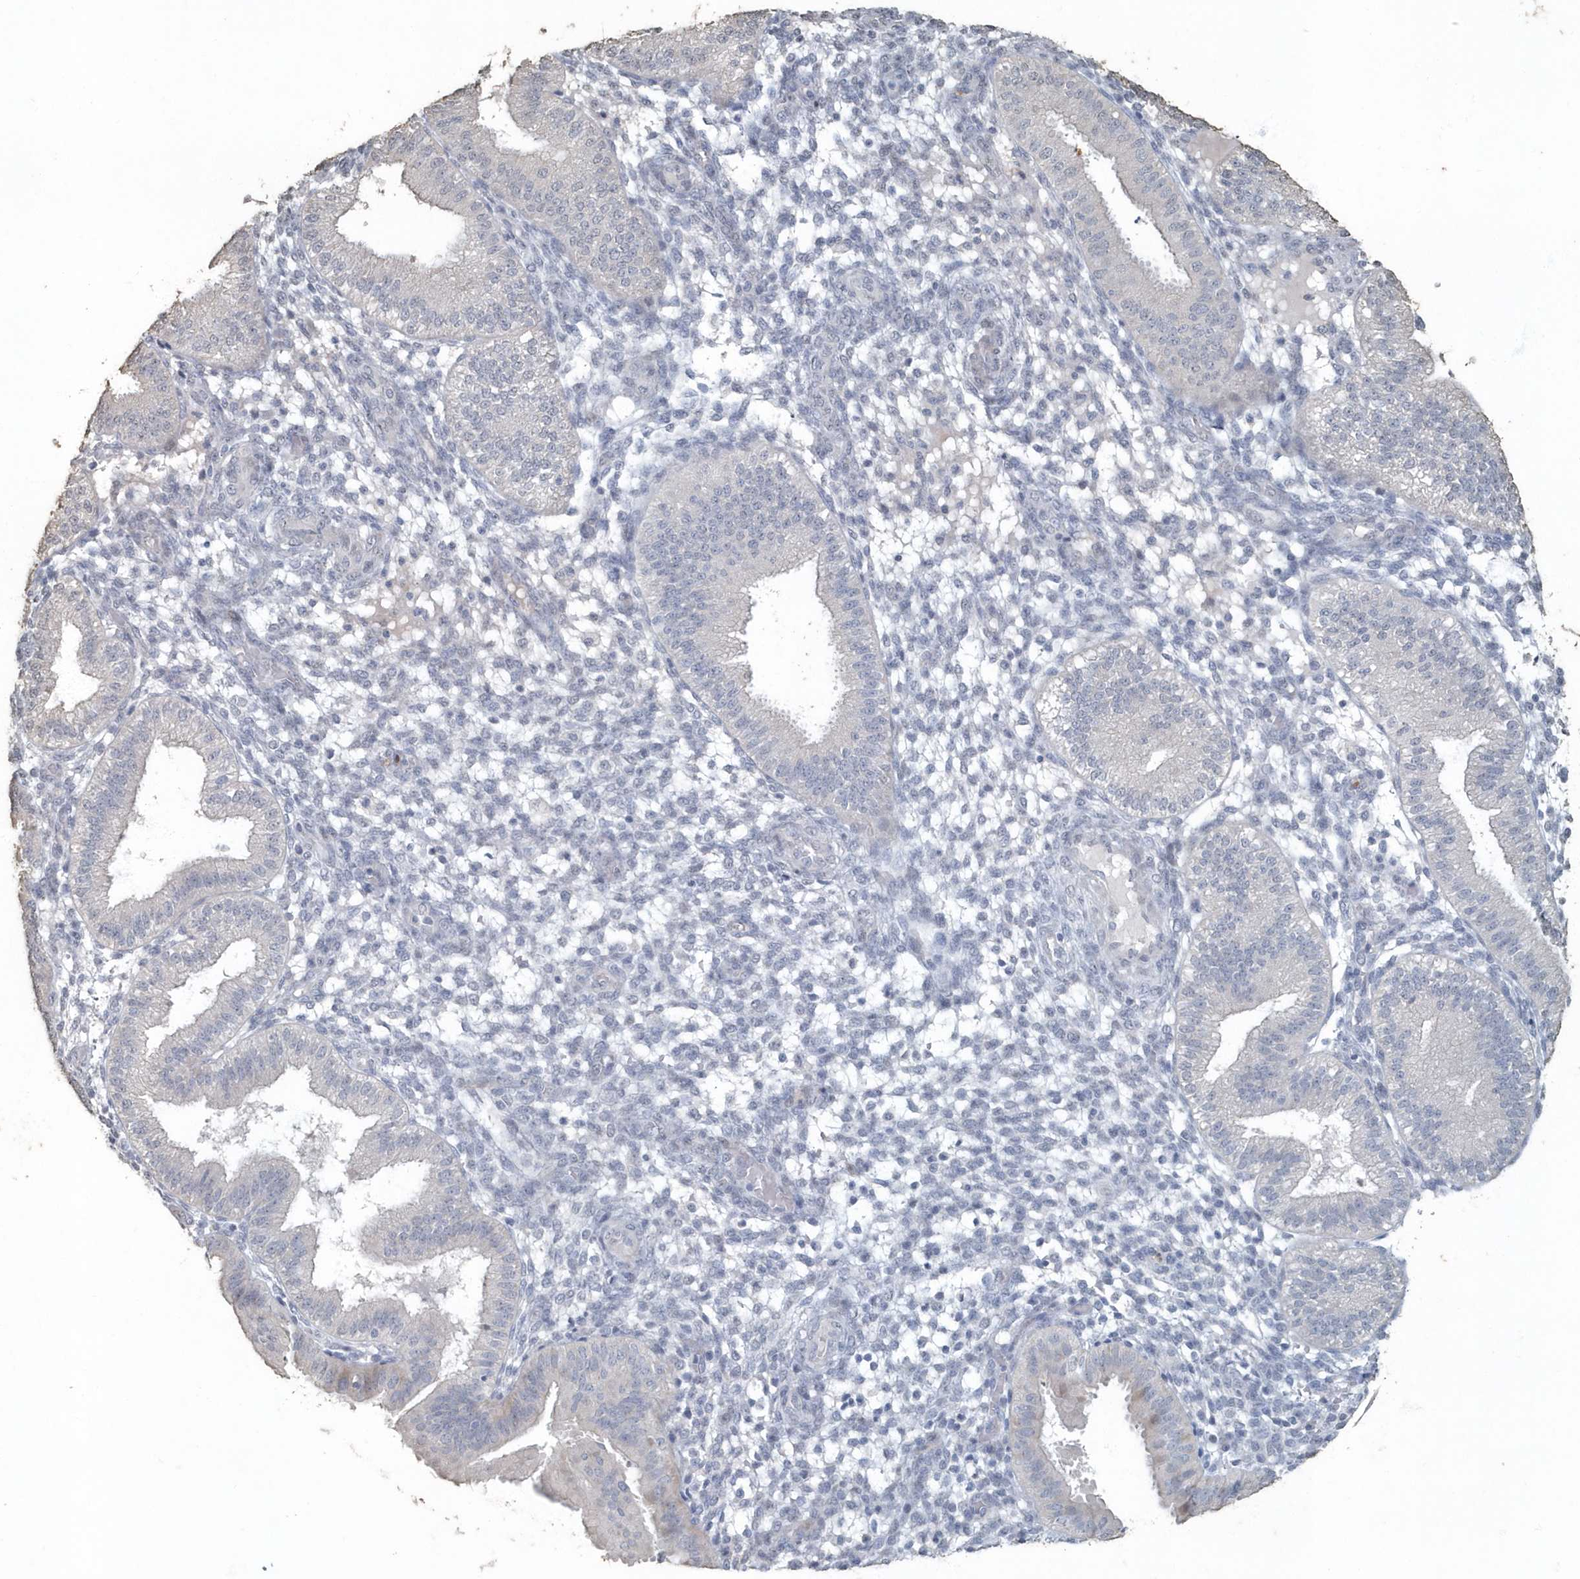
{"staining": {"intensity": "negative", "quantity": "none", "location": "none"}, "tissue": "endometrium", "cell_type": "Cells in endometrial stroma", "image_type": "normal", "snomed": [{"axis": "morphology", "description": "Normal tissue, NOS"}, {"axis": "topography", "description": "Endometrium"}], "caption": "Immunohistochemistry of unremarkable human endometrium shows no expression in cells in endometrial stroma.", "gene": "MYOT", "patient": {"sex": "female", "age": 39}}